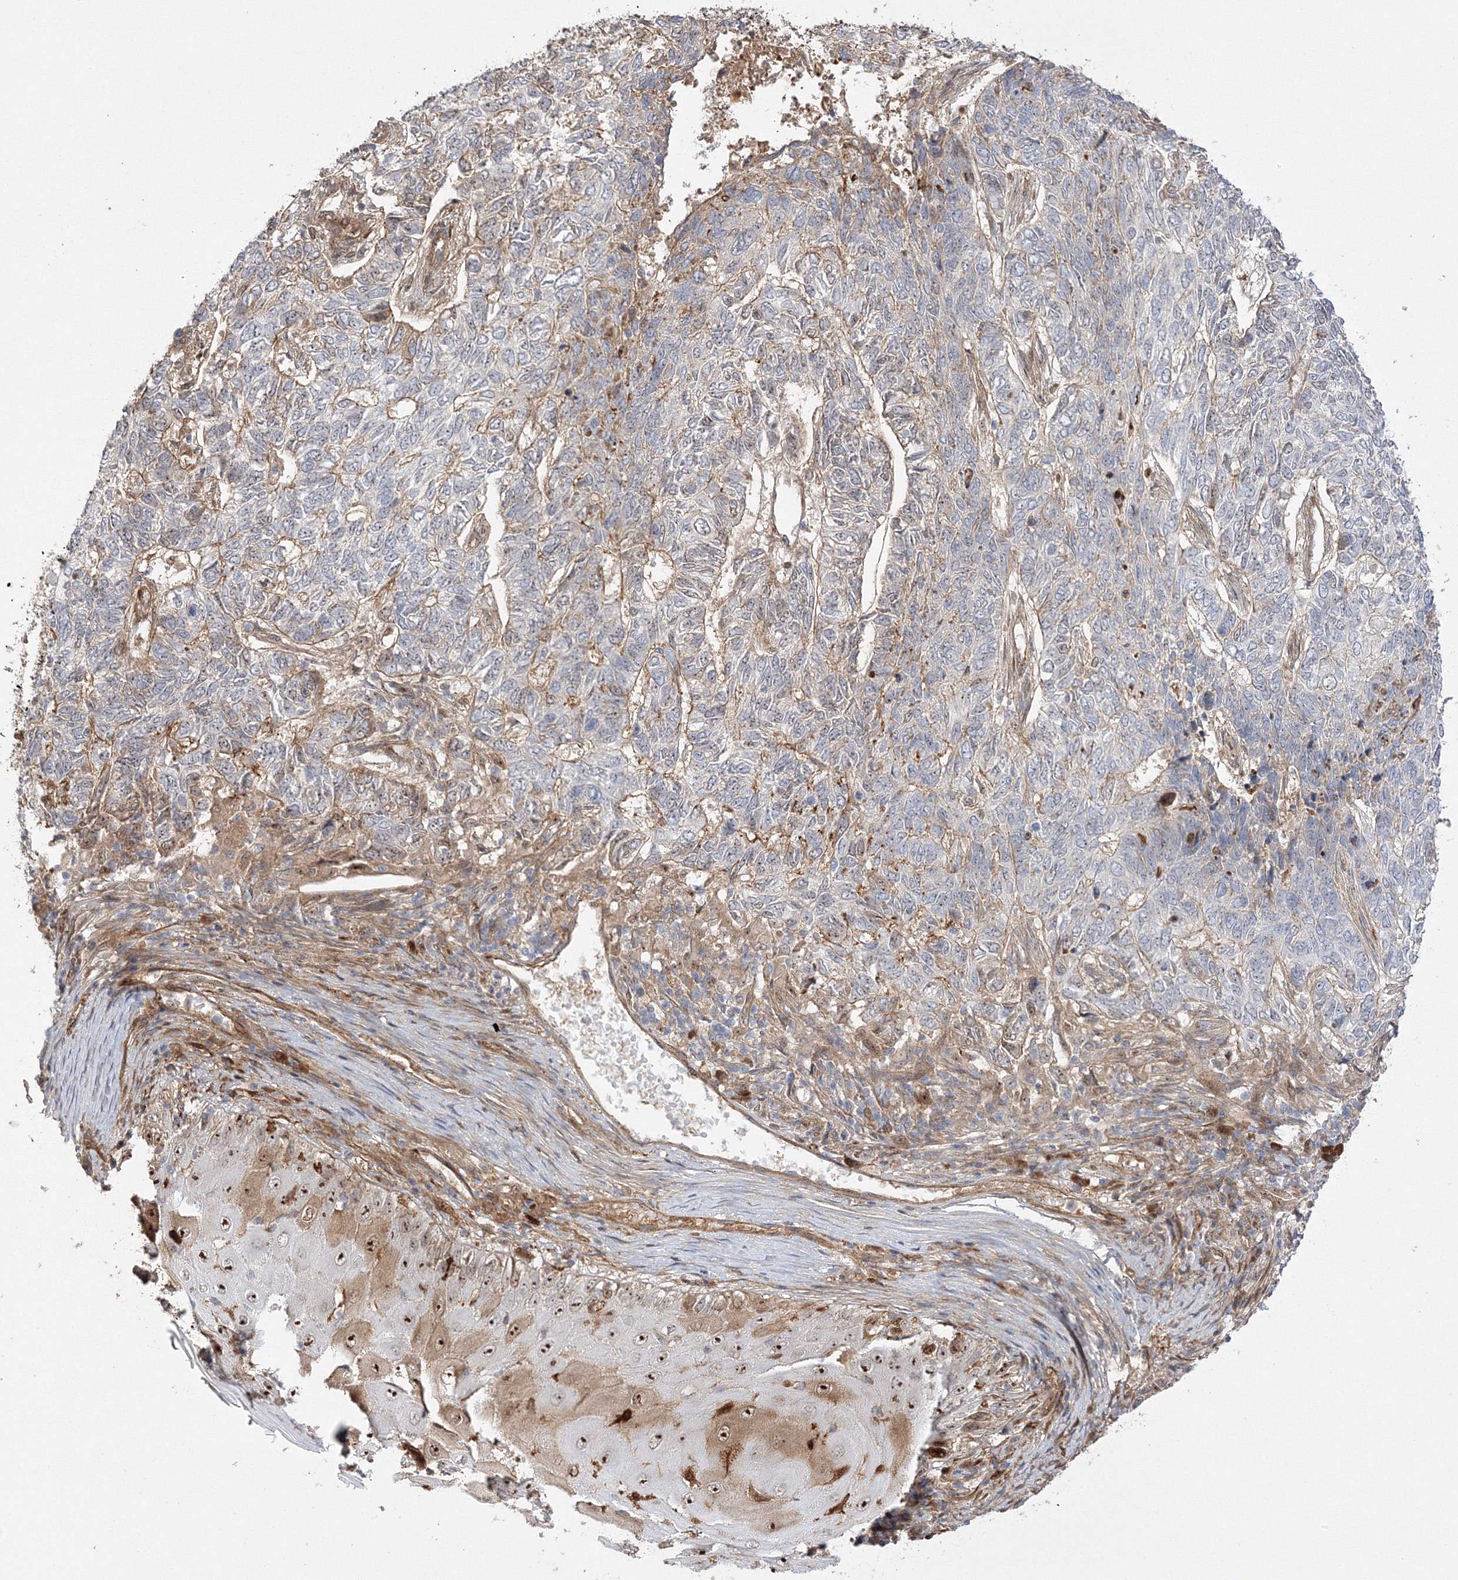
{"staining": {"intensity": "weak", "quantity": "<25%", "location": "nuclear"}, "tissue": "skin cancer", "cell_type": "Tumor cells", "image_type": "cancer", "snomed": [{"axis": "morphology", "description": "Basal cell carcinoma"}, {"axis": "topography", "description": "Skin"}], "caption": "The image reveals no staining of tumor cells in skin cancer.", "gene": "NPM3", "patient": {"sex": "female", "age": 65}}